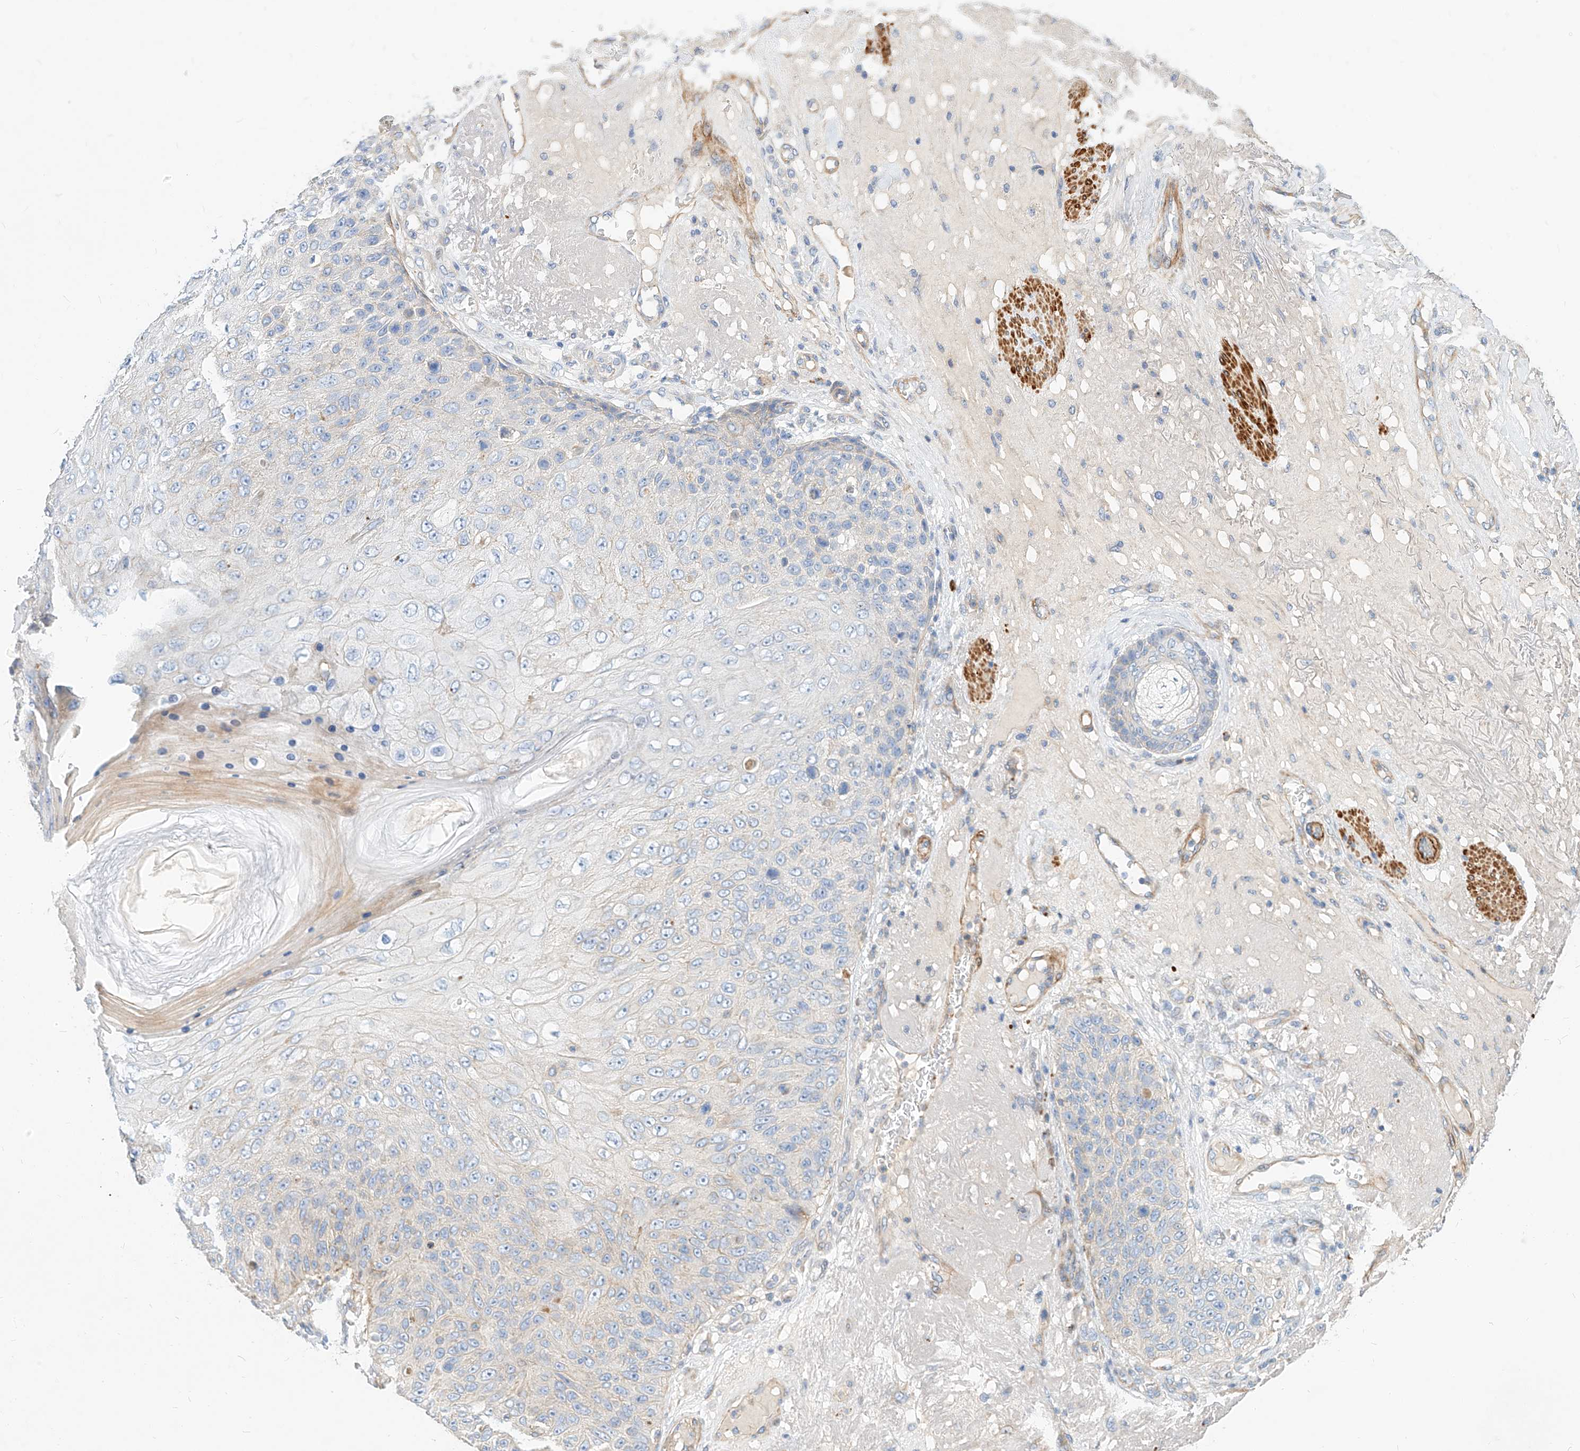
{"staining": {"intensity": "negative", "quantity": "none", "location": "none"}, "tissue": "skin cancer", "cell_type": "Tumor cells", "image_type": "cancer", "snomed": [{"axis": "morphology", "description": "Squamous cell carcinoma, NOS"}, {"axis": "topography", "description": "Skin"}], "caption": "Skin cancer (squamous cell carcinoma) stained for a protein using IHC shows no expression tumor cells.", "gene": "KCNH5", "patient": {"sex": "female", "age": 88}}